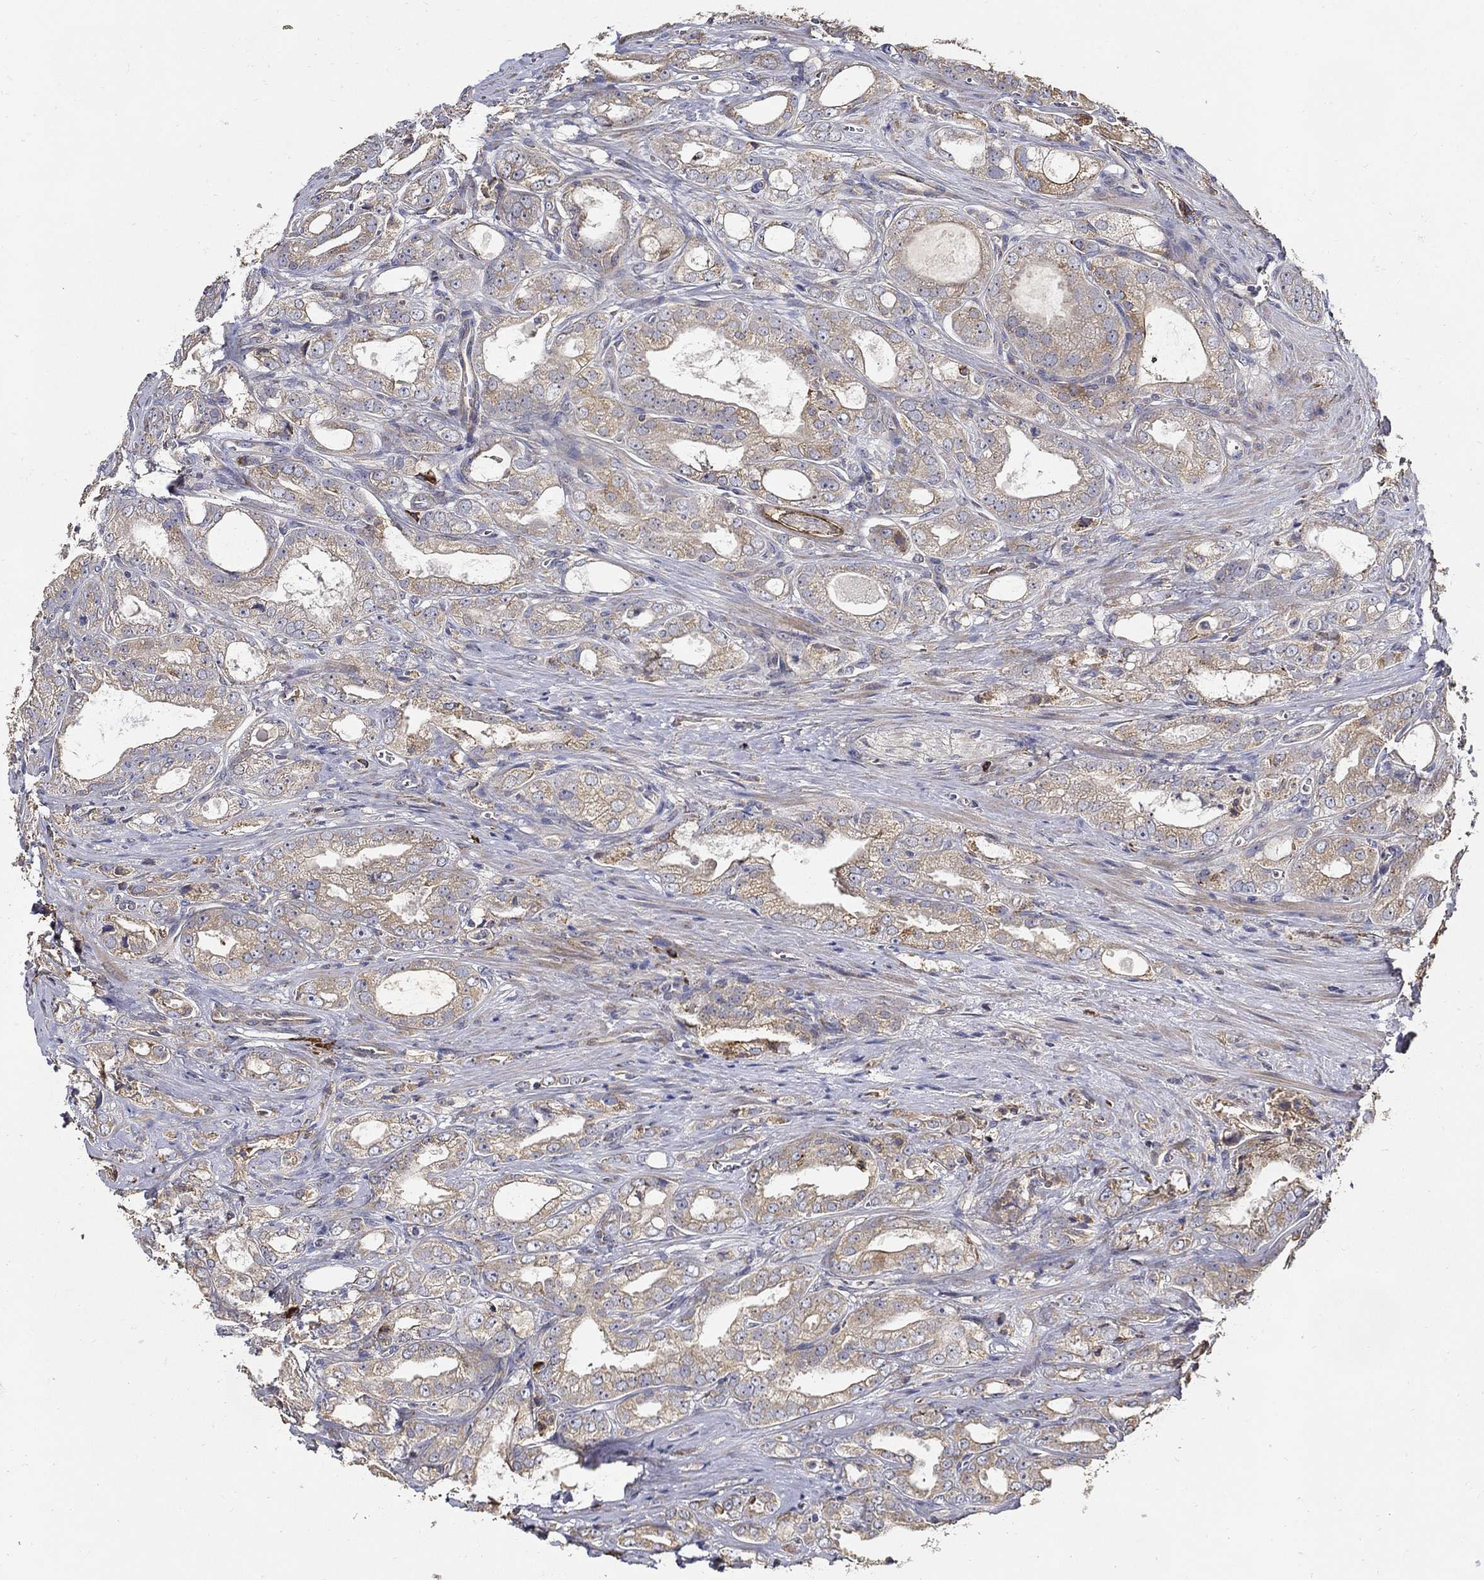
{"staining": {"intensity": "weak", "quantity": "25%-75%", "location": "cytoplasmic/membranous"}, "tissue": "prostate cancer", "cell_type": "Tumor cells", "image_type": "cancer", "snomed": [{"axis": "morphology", "description": "Adenocarcinoma, NOS"}, {"axis": "morphology", "description": "Adenocarcinoma, High grade"}, {"axis": "topography", "description": "Prostate"}], "caption": "This micrograph exhibits prostate cancer stained with immunohistochemistry (IHC) to label a protein in brown. The cytoplasmic/membranous of tumor cells show weak positivity for the protein. Nuclei are counter-stained blue.", "gene": "EMILIN3", "patient": {"sex": "male", "age": 70}}